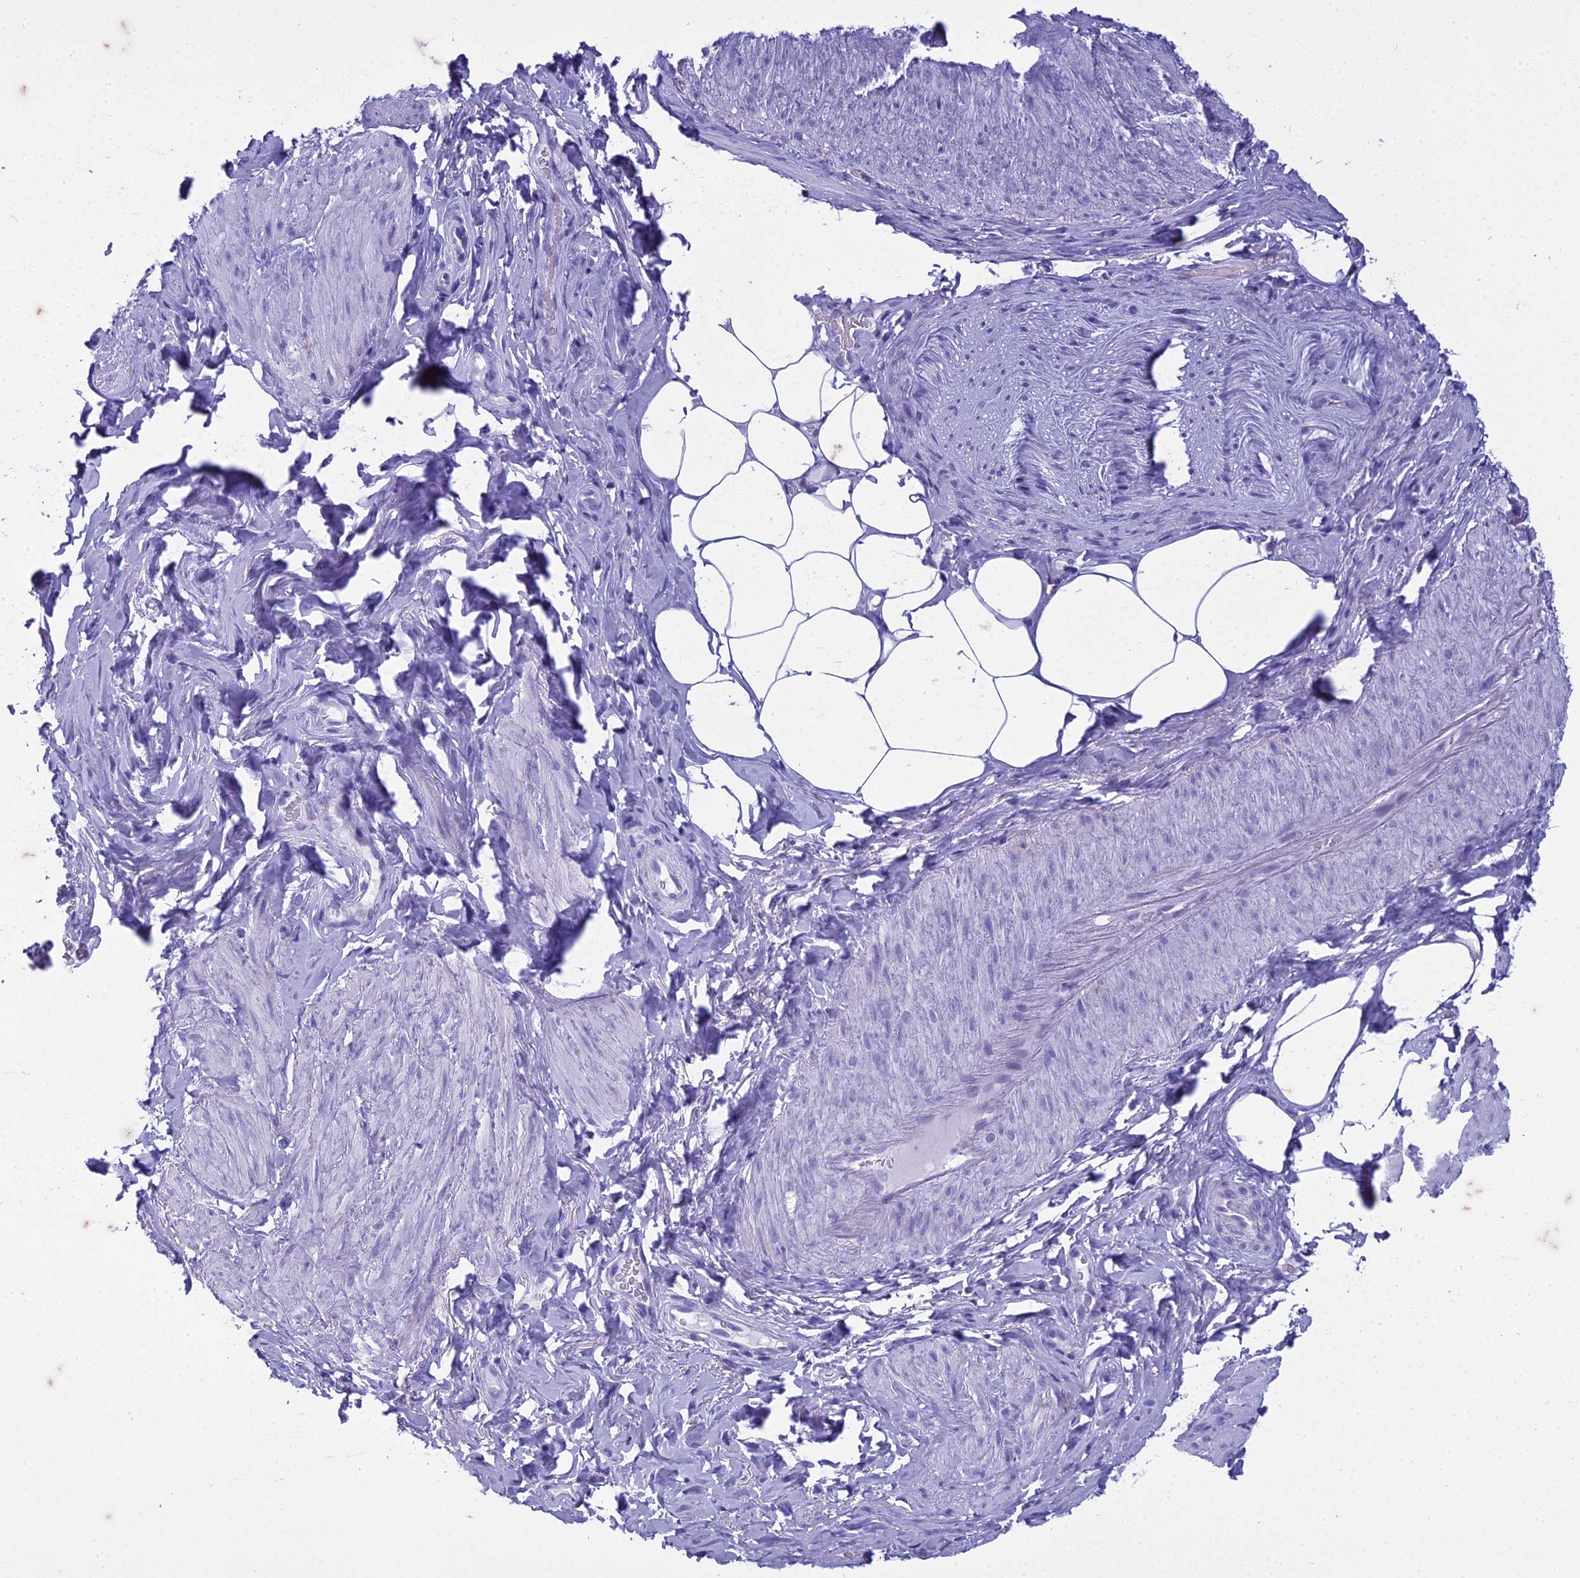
{"staining": {"intensity": "negative", "quantity": "none", "location": "none"}, "tissue": "smooth muscle", "cell_type": "Smooth muscle cells", "image_type": "normal", "snomed": [{"axis": "morphology", "description": "Normal tissue, NOS"}, {"axis": "topography", "description": "Smooth muscle"}, {"axis": "topography", "description": "Peripheral nerve tissue"}], "caption": "Smooth muscle cells show no significant positivity in unremarkable smooth muscle. (DAB (3,3'-diaminobenzidine) immunohistochemistry visualized using brightfield microscopy, high magnification).", "gene": "HMGB4", "patient": {"sex": "male", "age": 69}}